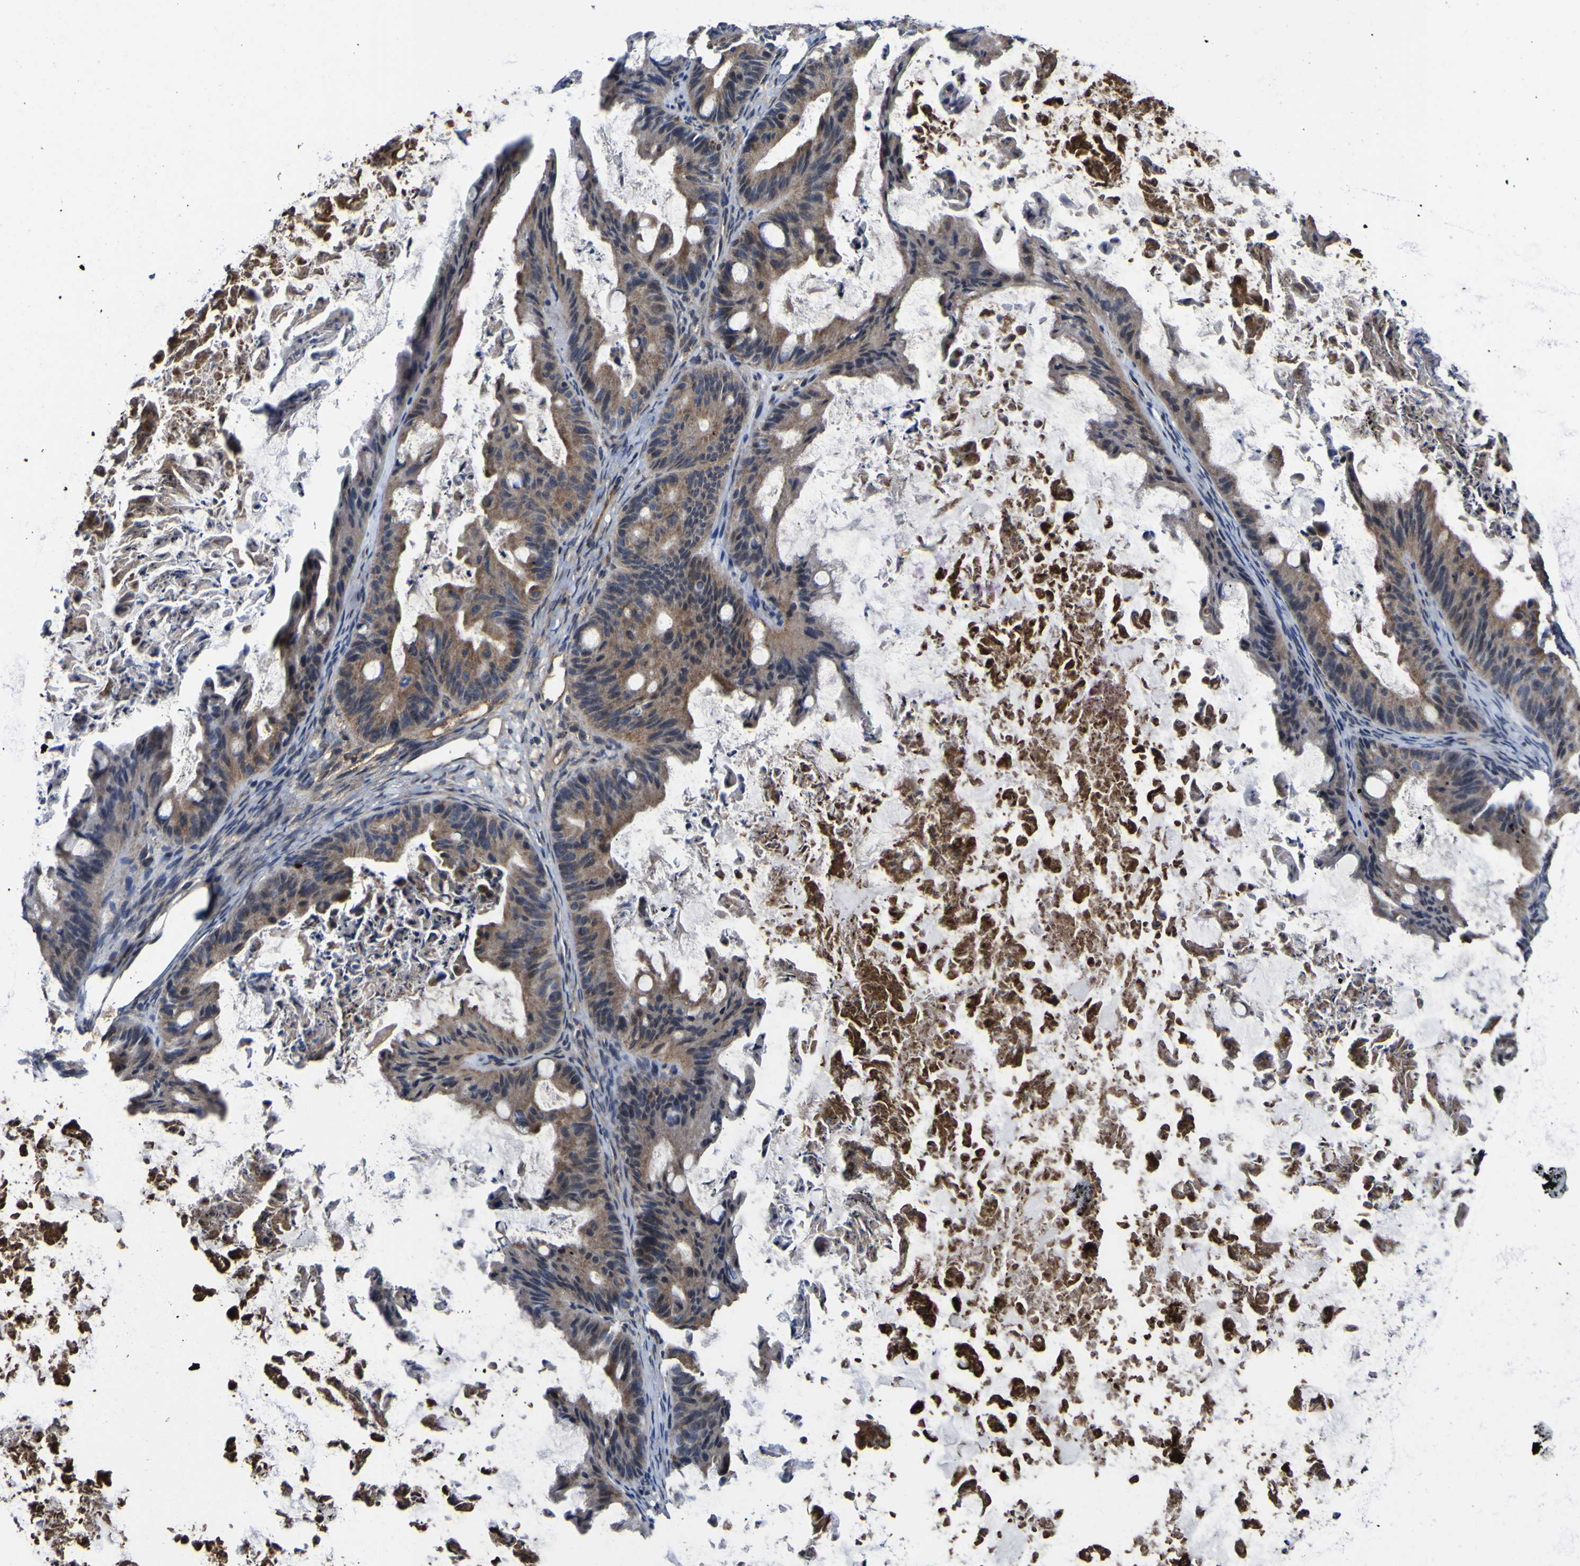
{"staining": {"intensity": "moderate", "quantity": ">75%", "location": "cytoplasmic/membranous"}, "tissue": "ovarian cancer", "cell_type": "Tumor cells", "image_type": "cancer", "snomed": [{"axis": "morphology", "description": "Cystadenocarcinoma, mucinous, NOS"}, {"axis": "topography", "description": "Ovary"}], "caption": "Ovarian mucinous cystadenocarcinoma stained with DAB (3,3'-diaminobenzidine) IHC reveals medium levels of moderate cytoplasmic/membranous staining in about >75% of tumor cells.", "gene": "CCDC90B", "patient": {"sex": "female", "age": 37}}